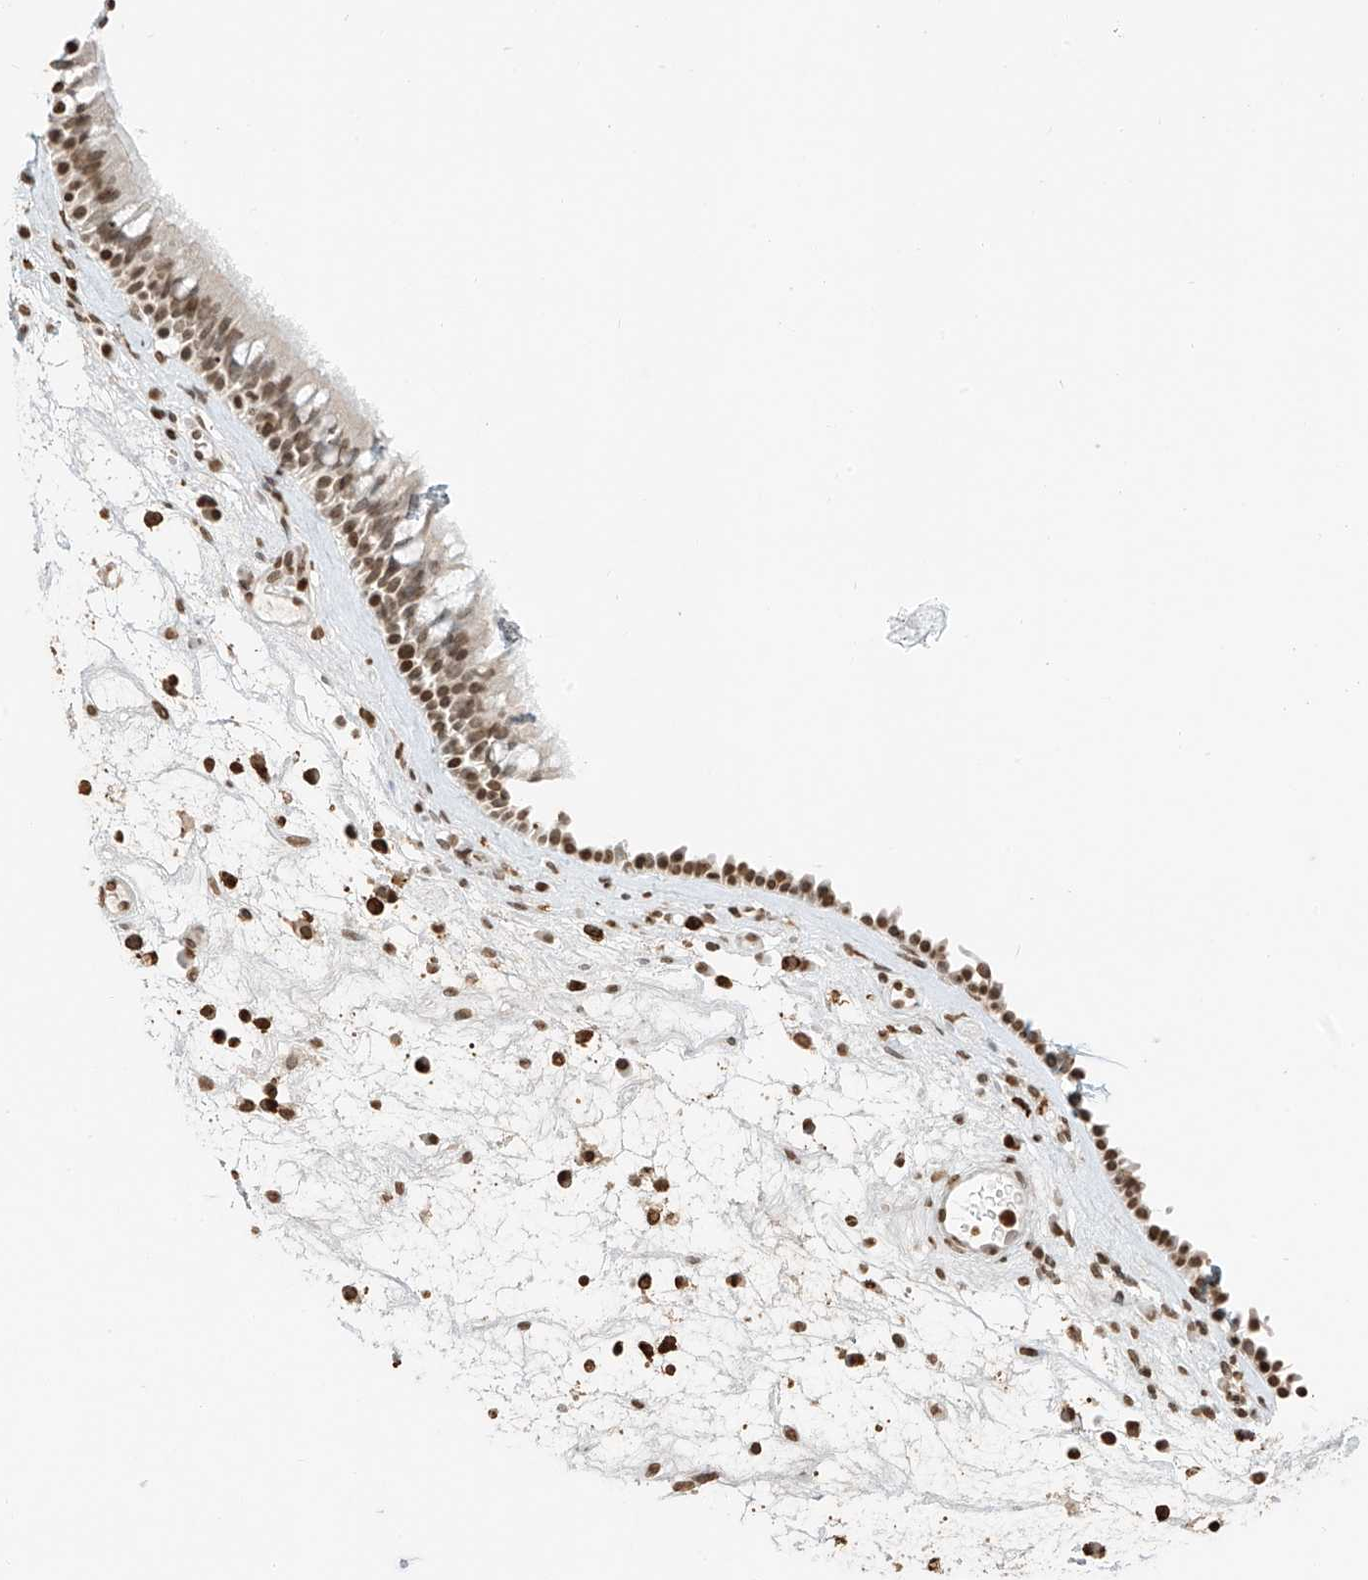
{"staining": {"intensity": "moderate", "quantity": ">75%", "location": "nuclear"}, "tissue": "nasopharynx", "cell_type": "Respiratory epithelial cells", "image_type": "normal", "snomed": [{"axis": "morphology", "description": "Normal tissue, NOS"}, {"axis": "morphology", "description": "Inflammation, NOS"}, {"axis": "morphology", "description": "Malignant melanoma, Metastatic site"}, {"axis": "topography", "description": "Nasopharynx"}], "caption": "Immunohistochemistry image of benign nasopharynx: nasopharynx stained using immunohistochemistry (IHC) demonstrates medium levels of moderate protein expression localized specifically in the nuclear of respiratory epithelial cells, appearing as a nuclear brown color.", "gene": "C17orf58", "patient": {"sex": "male", "age": 70}}